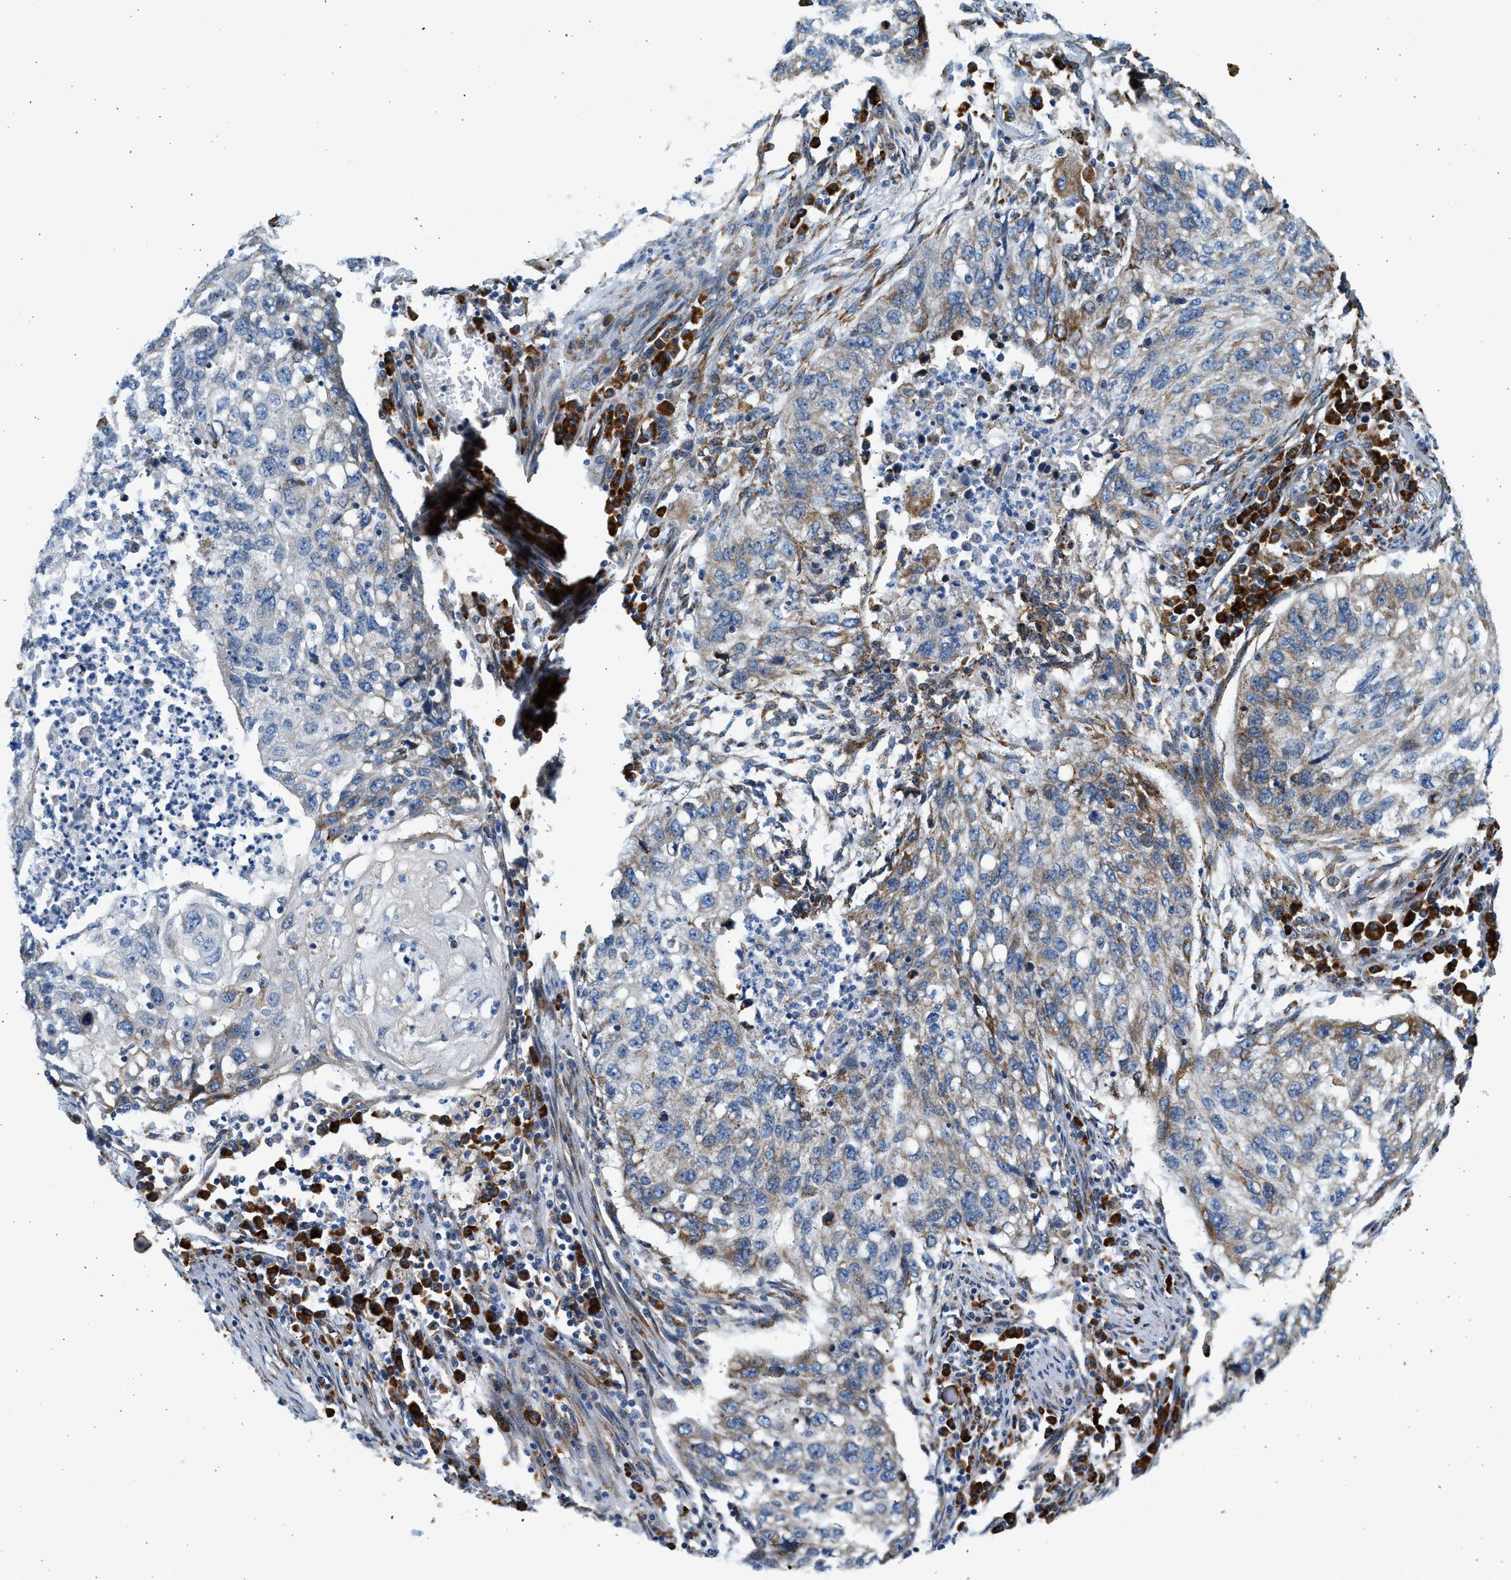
{"staining": {"intensity": "weak", "quantity": "25%-75%", "location": "cytoplasmic/membranous"}, "tissue": "lung cancer", "cell_type": "Tumor cells", "image_type": "cancer", "snomed": [{"axis": "morphology", "description": "Squamous cell carcinoma, NOS"}, {"axis": "topography", "description": "Lung"}], "caption": "This micrograph demonstrates immunohistochemistry (IHC) staining of lung squamous cell carcinoma, with low weak cytoplasmic/membranous staining in about 25%-75% of tumor cells.", "gene": "CNTN6", "patient": {"sex": "female", "age": 63}}